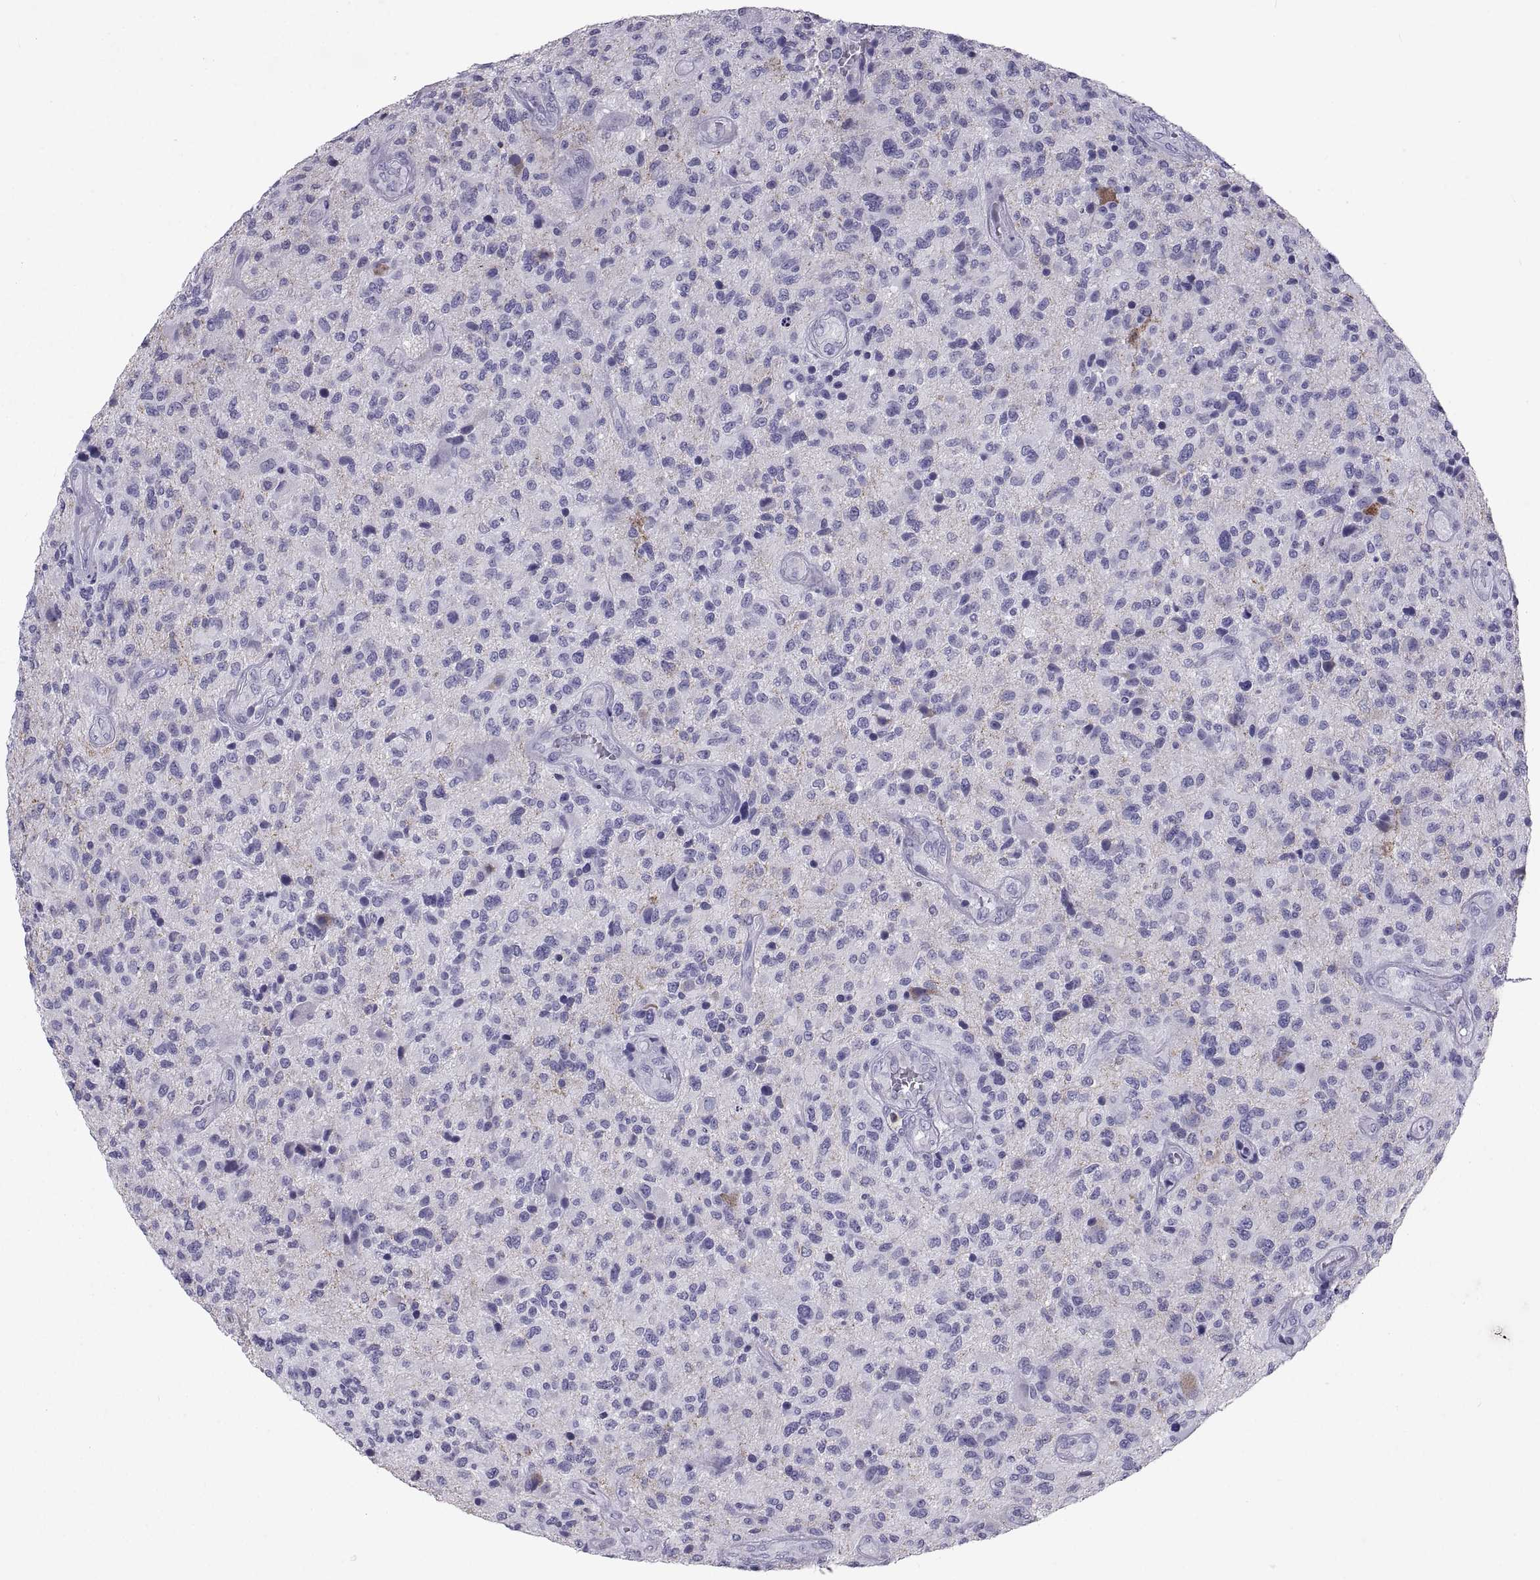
{"staining": {"intensity": "negative", "quantity": "none", "location": "none"}, "tissue": "glioma", "cell_type": "Tumor cells", "image_type": "cancer", "snomed": [{"axis": "morphology", "description": "Glioma, malignant, High grade"}, {"axis": "topography", "description": "Brain"}], "caption": "An image of human glioma is negative for staining in tumor cells.", "gene": "PCSK1N", "patient": {"sex": "male", "age": 47}}